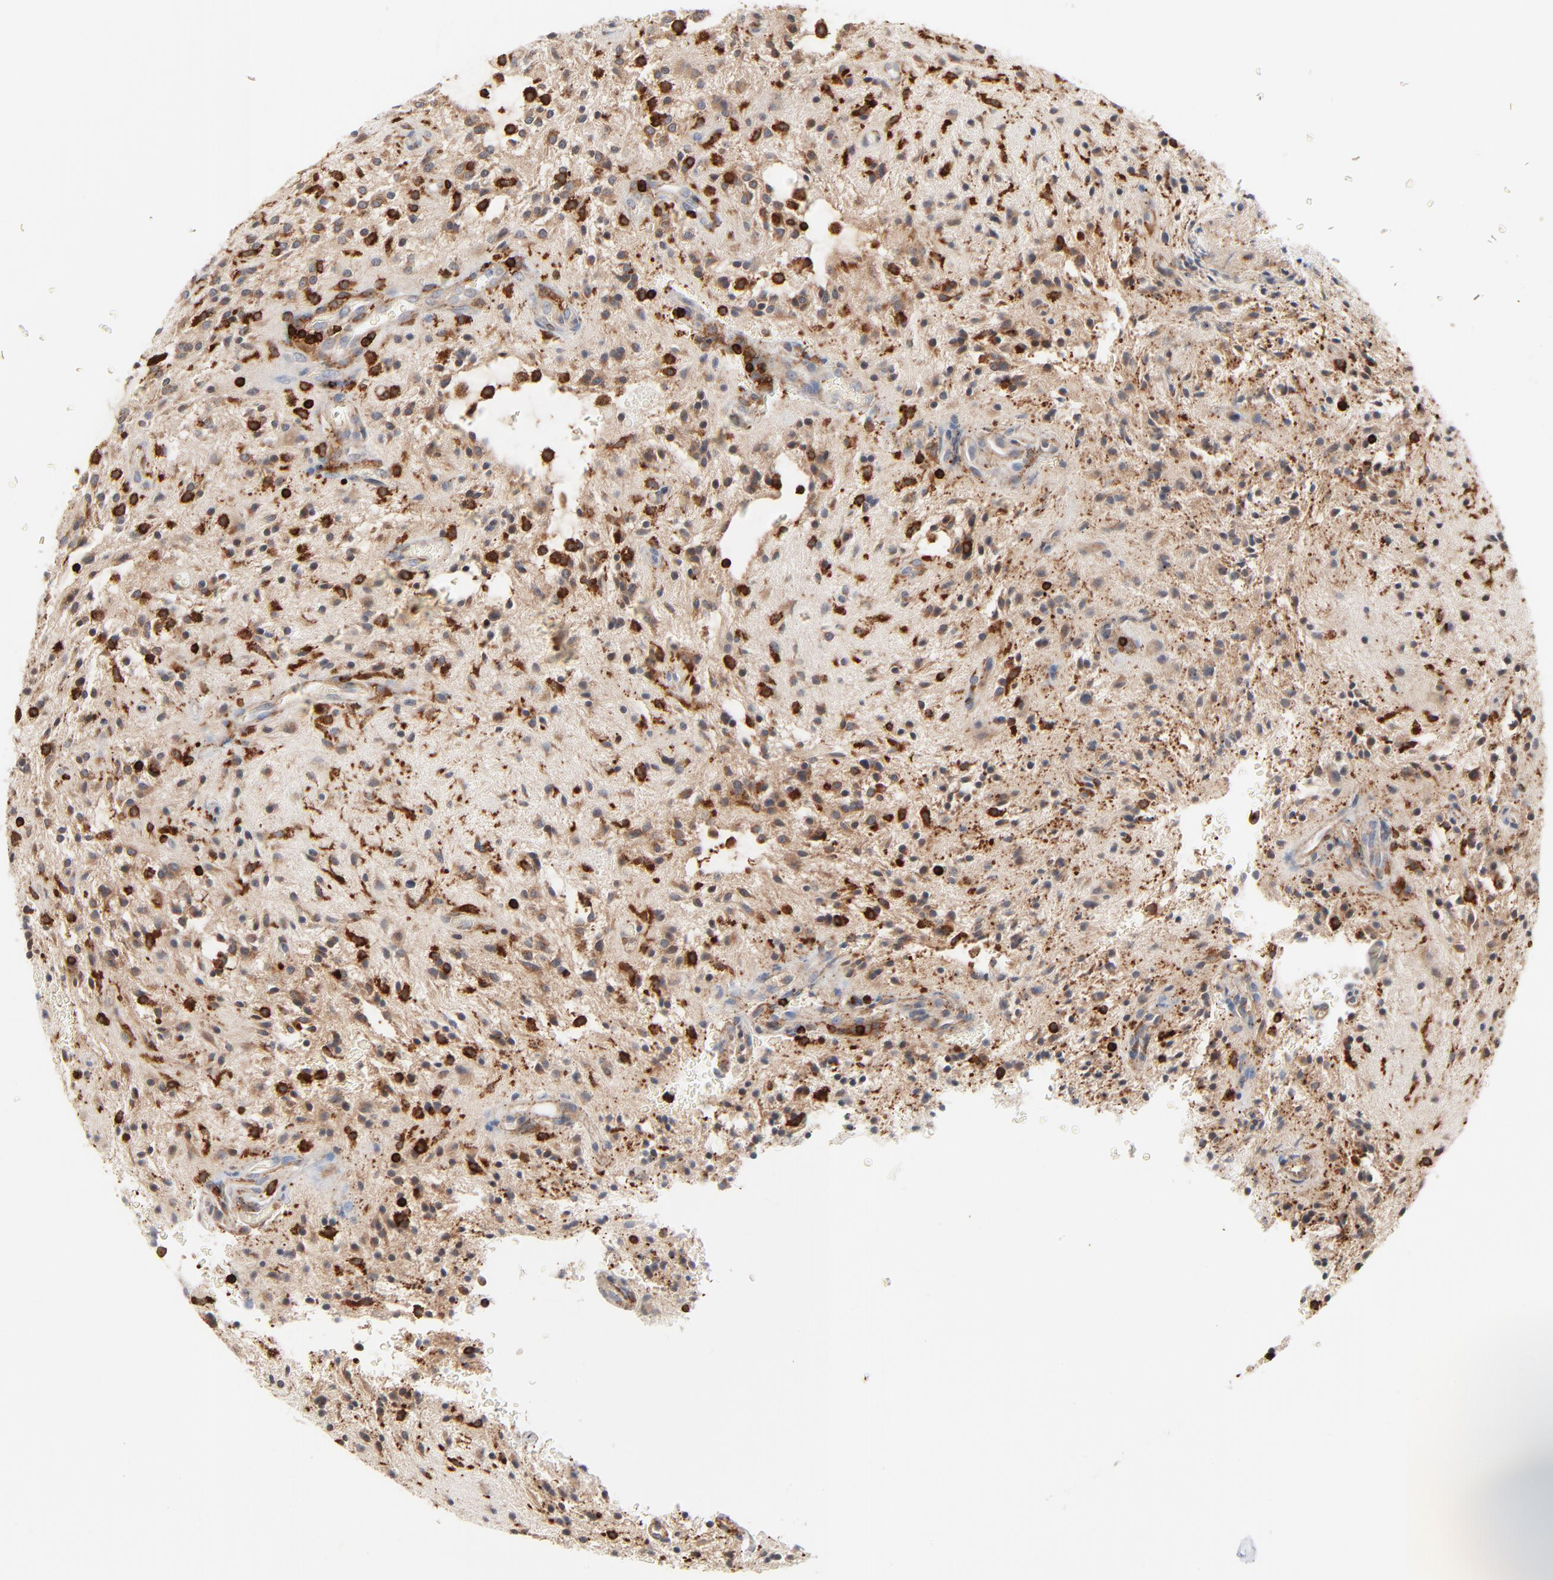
{"staining": {"intensity": "moderate", "quantity": "25%-75%", "location": "cytoplasmic/membranous"}, "tissue": "glioma", "cell_type": "Tumor cells", "image_type": "cancer", "snomed": [{"axis": "morphology", "description": "Glioma, malignant, NOS"}, {"axis": "topography", "description": "Cerebellum"}], "caption": "Human glioma (malignant) stained with a brown dye demonstrates moderate cytoplasmic/membranous positive expression in about 25%-75% of tumor cells.", "gene": "SH3KBP1", "patient": {"sex": "female", "age": 10}}